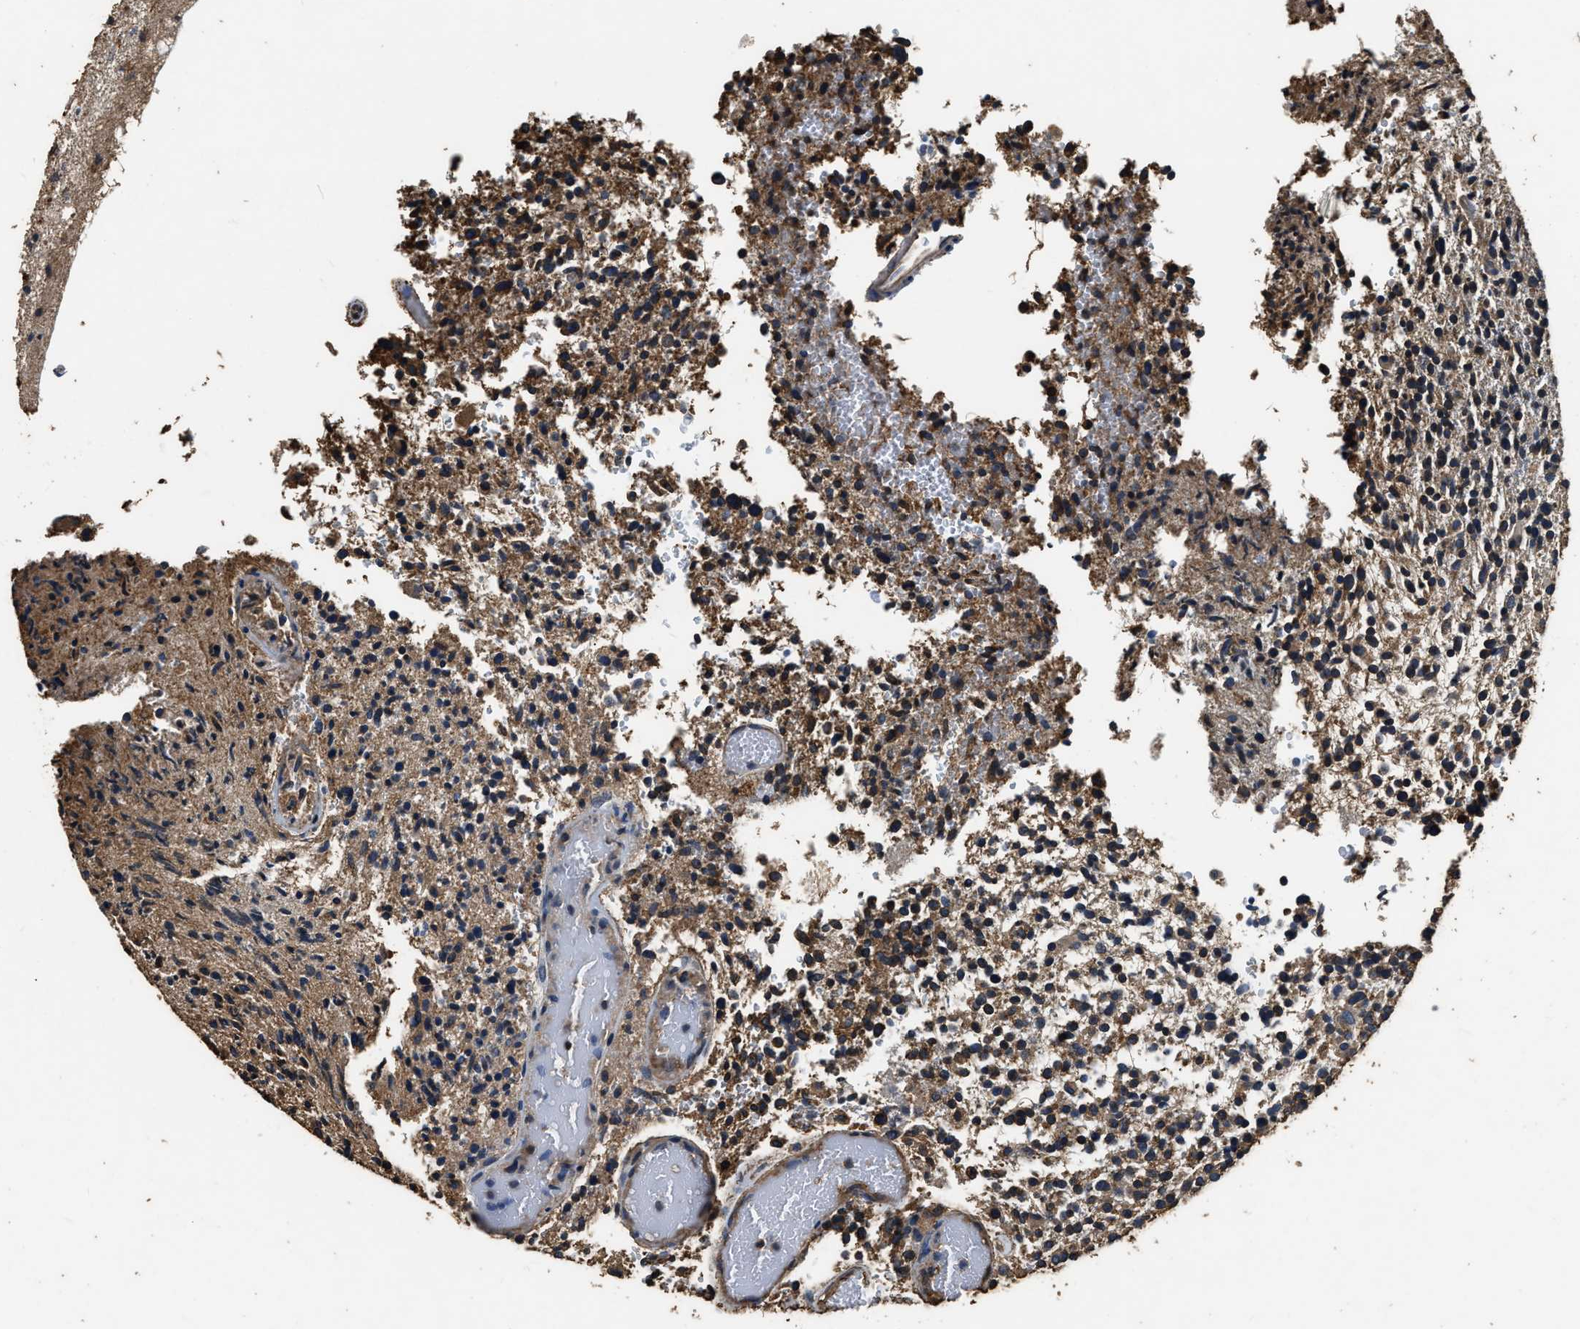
{"staining": {"intensity": "moderate", "quantity": ">75%", "location": "cytoplasmic/membranous"}, "tissue": "glioma", "cell_type": "Tumor cells", "image_type": "cancer", "snomed": [{"axis": "morphology", "description": "Glioma, malignant, High grade"}, {"axis": "topography", "description": "Brain"}], "caption": "DAB (3,3'-diaminobenzidine) immunohistochemical staining of high-grade glioma (malignant) demonstrates moderate cytoplasmic/membranous protein expression in about >75% of tumor cells.", "gene": "MIB1", "patient": {"sex": "male", "age": 72}}